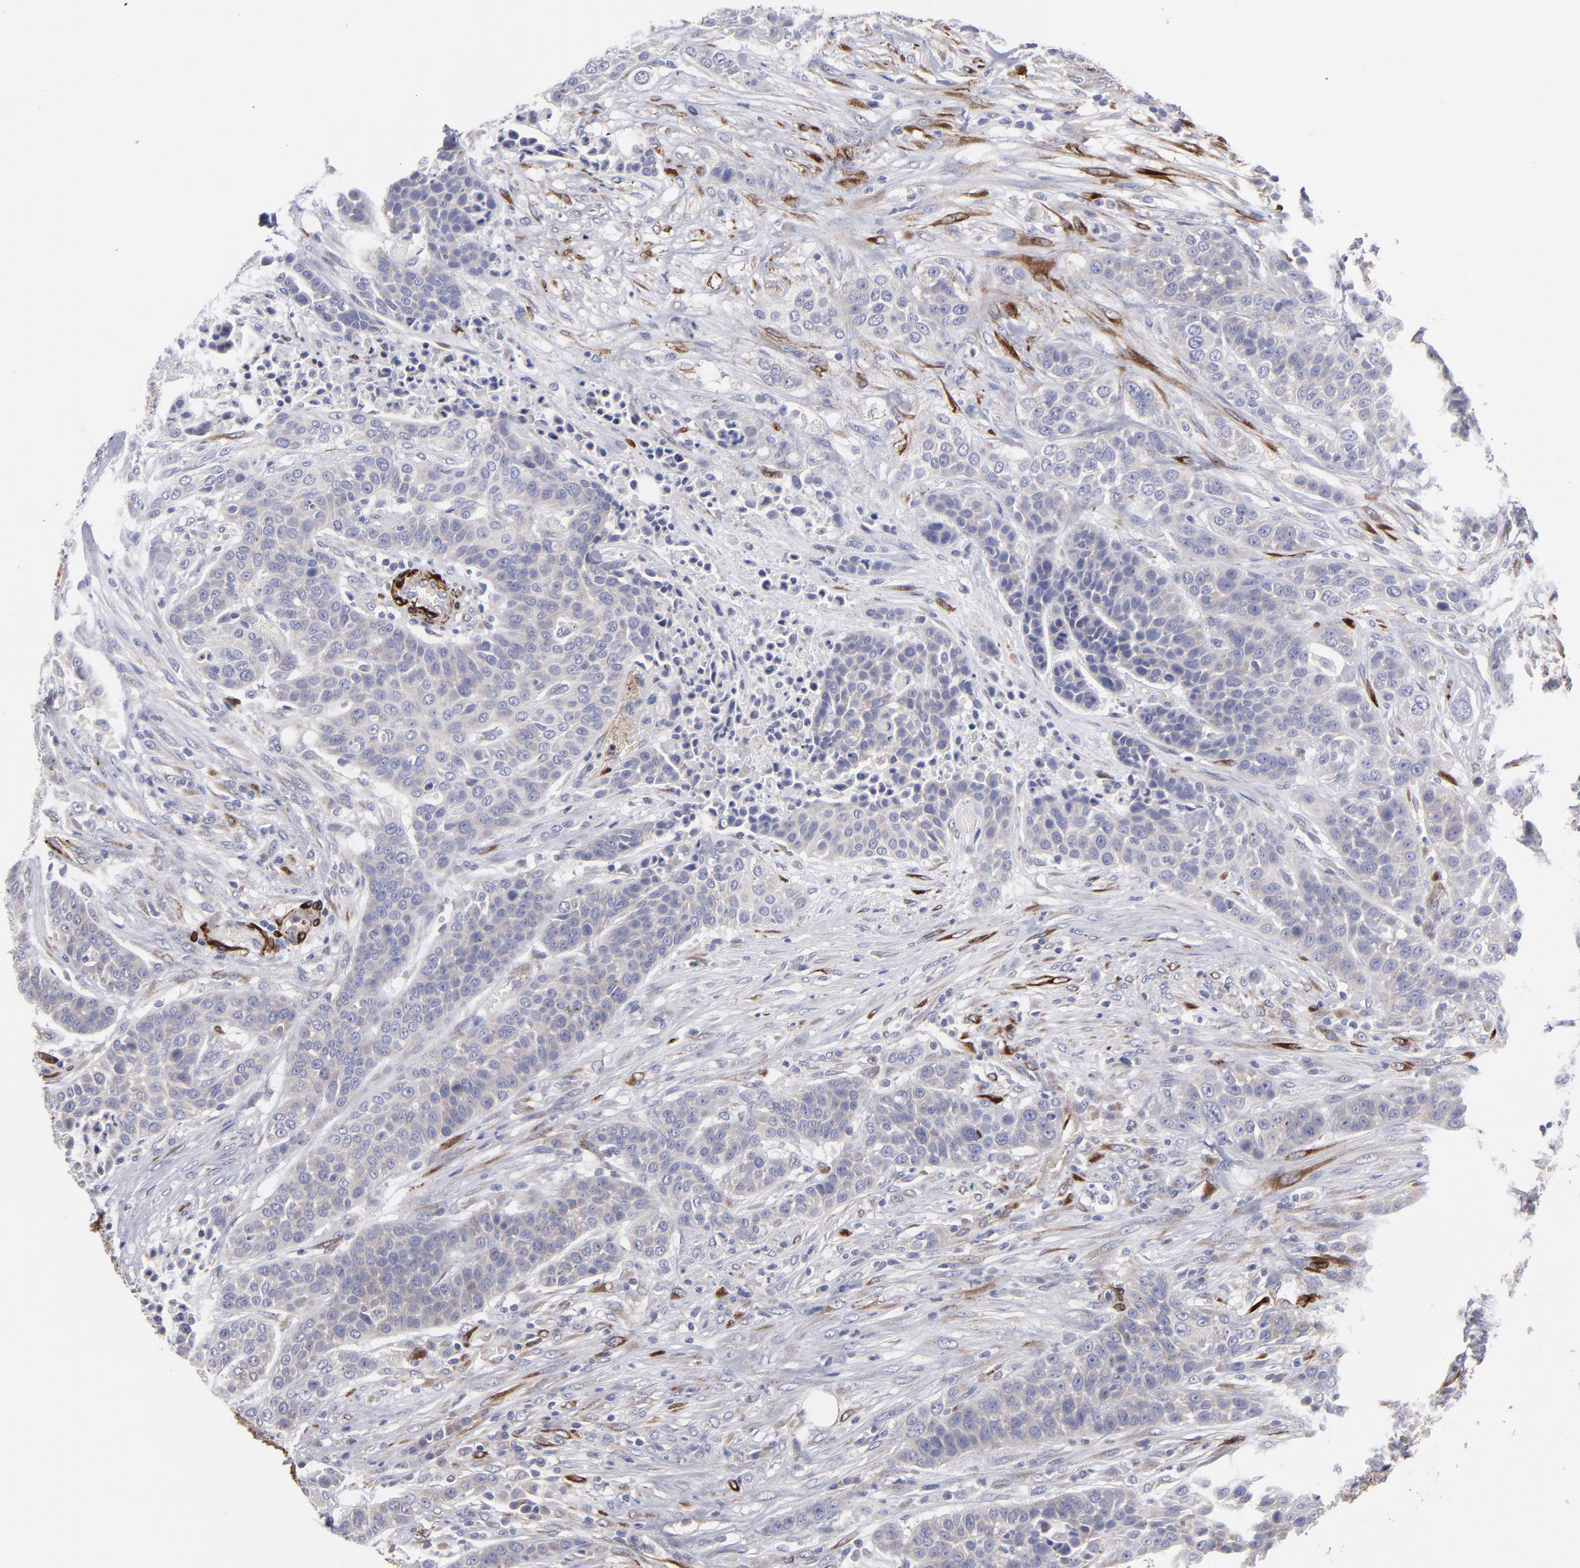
{"staining": {"intensity": "weak", "quantity": "25%-75%", "location": "cytoplasmic/membranous"}, "tissue": "urothelial cancer", "cell_type": "Tumor cells", "image_type": "cancer", "snomed": [{"axis": "morphology", "description": "Urothelial carcinoma, High grade"}, {"axis": "topography", "description": "Urinary bladder"}], "caption": "Urothelial cancer stained for a protein (brown) demonstrates weak cytoplasmic/membranous positive staining in about 25%-75% of tumor cells.", "gene": "SLMAP", "patient": {"sex": "male", "age": 74}}